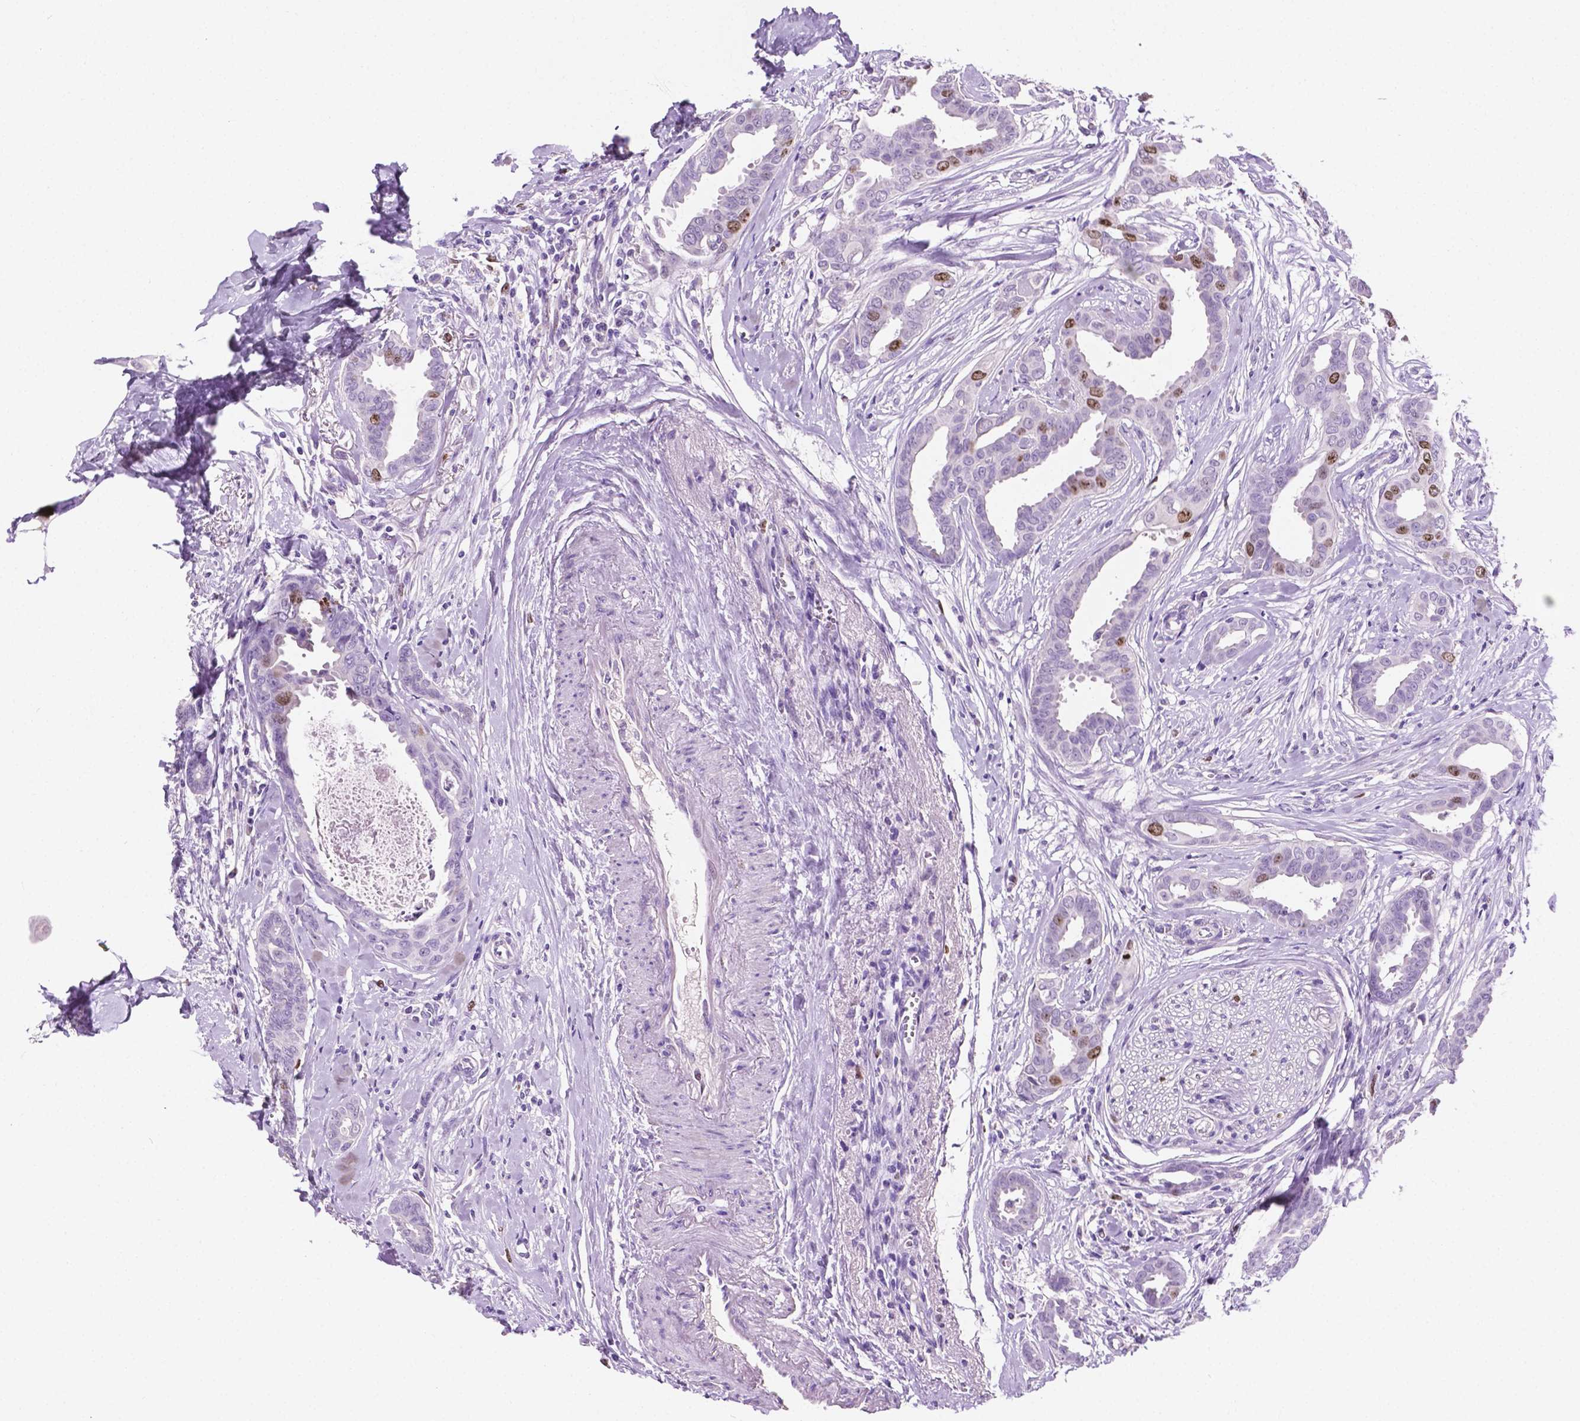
{"staining": {"intensity": "moderate", "quantity": "<25%", "location": "nuclear"}, "tissue": "breast cancer", "cell_type": "Tumor cells", "image_type": "cancer", "snomed": [{"axis": "morphology", "description": "Duct carcinoma"}, {"axis": "topography", "description": "Breast"}], "caption": "Protein staining shows moderate nuclear positivity in approximately <25% of tumor cells in breast infiltrating ductal carcinoma.", "gene": "SIAH2", "patient": {"sex": "female", "age": 45}}